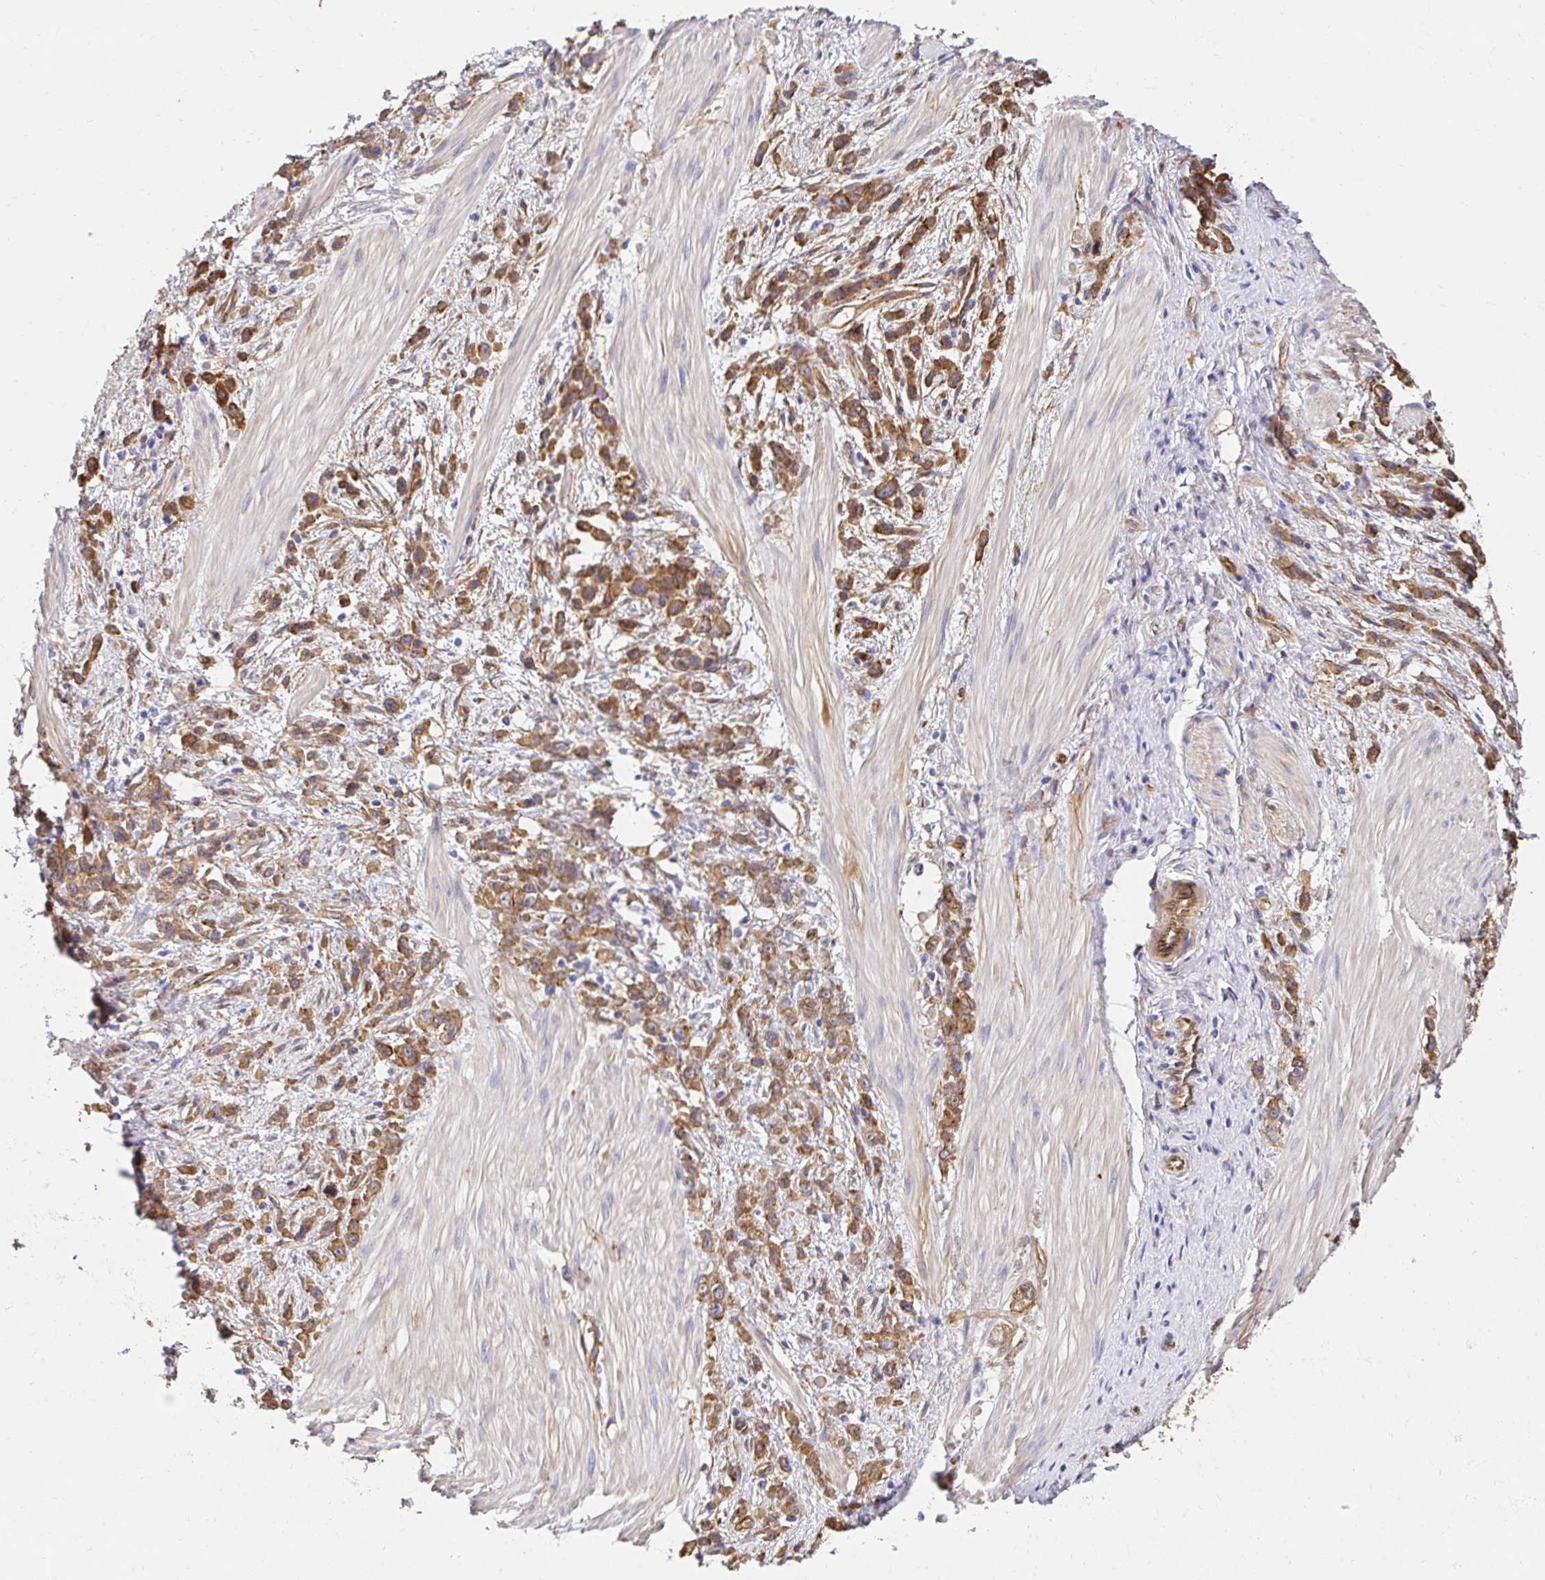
{"staining": {"intensity": "strong", "quantity": ">75%", "location": "cytoplasmic/membranous"}, "tissue": "stomach cancer", "cell_type": "Tumor cells", "image_type": "cancer", "snomed": [{"axis": "morphology", "description": "Adenocarcinoma, NOS"}, {"axis": "topography", "description": "Stomach"}], "caption": "Adenocarcinoma (stomach) tissue reveals strong cytoplasmic/membranous staining in approximately >75% of tumor cells, visualized by immunohistochemistry.", "gene": "CTTN", "patient": {"sex": "male", "age": 47}}